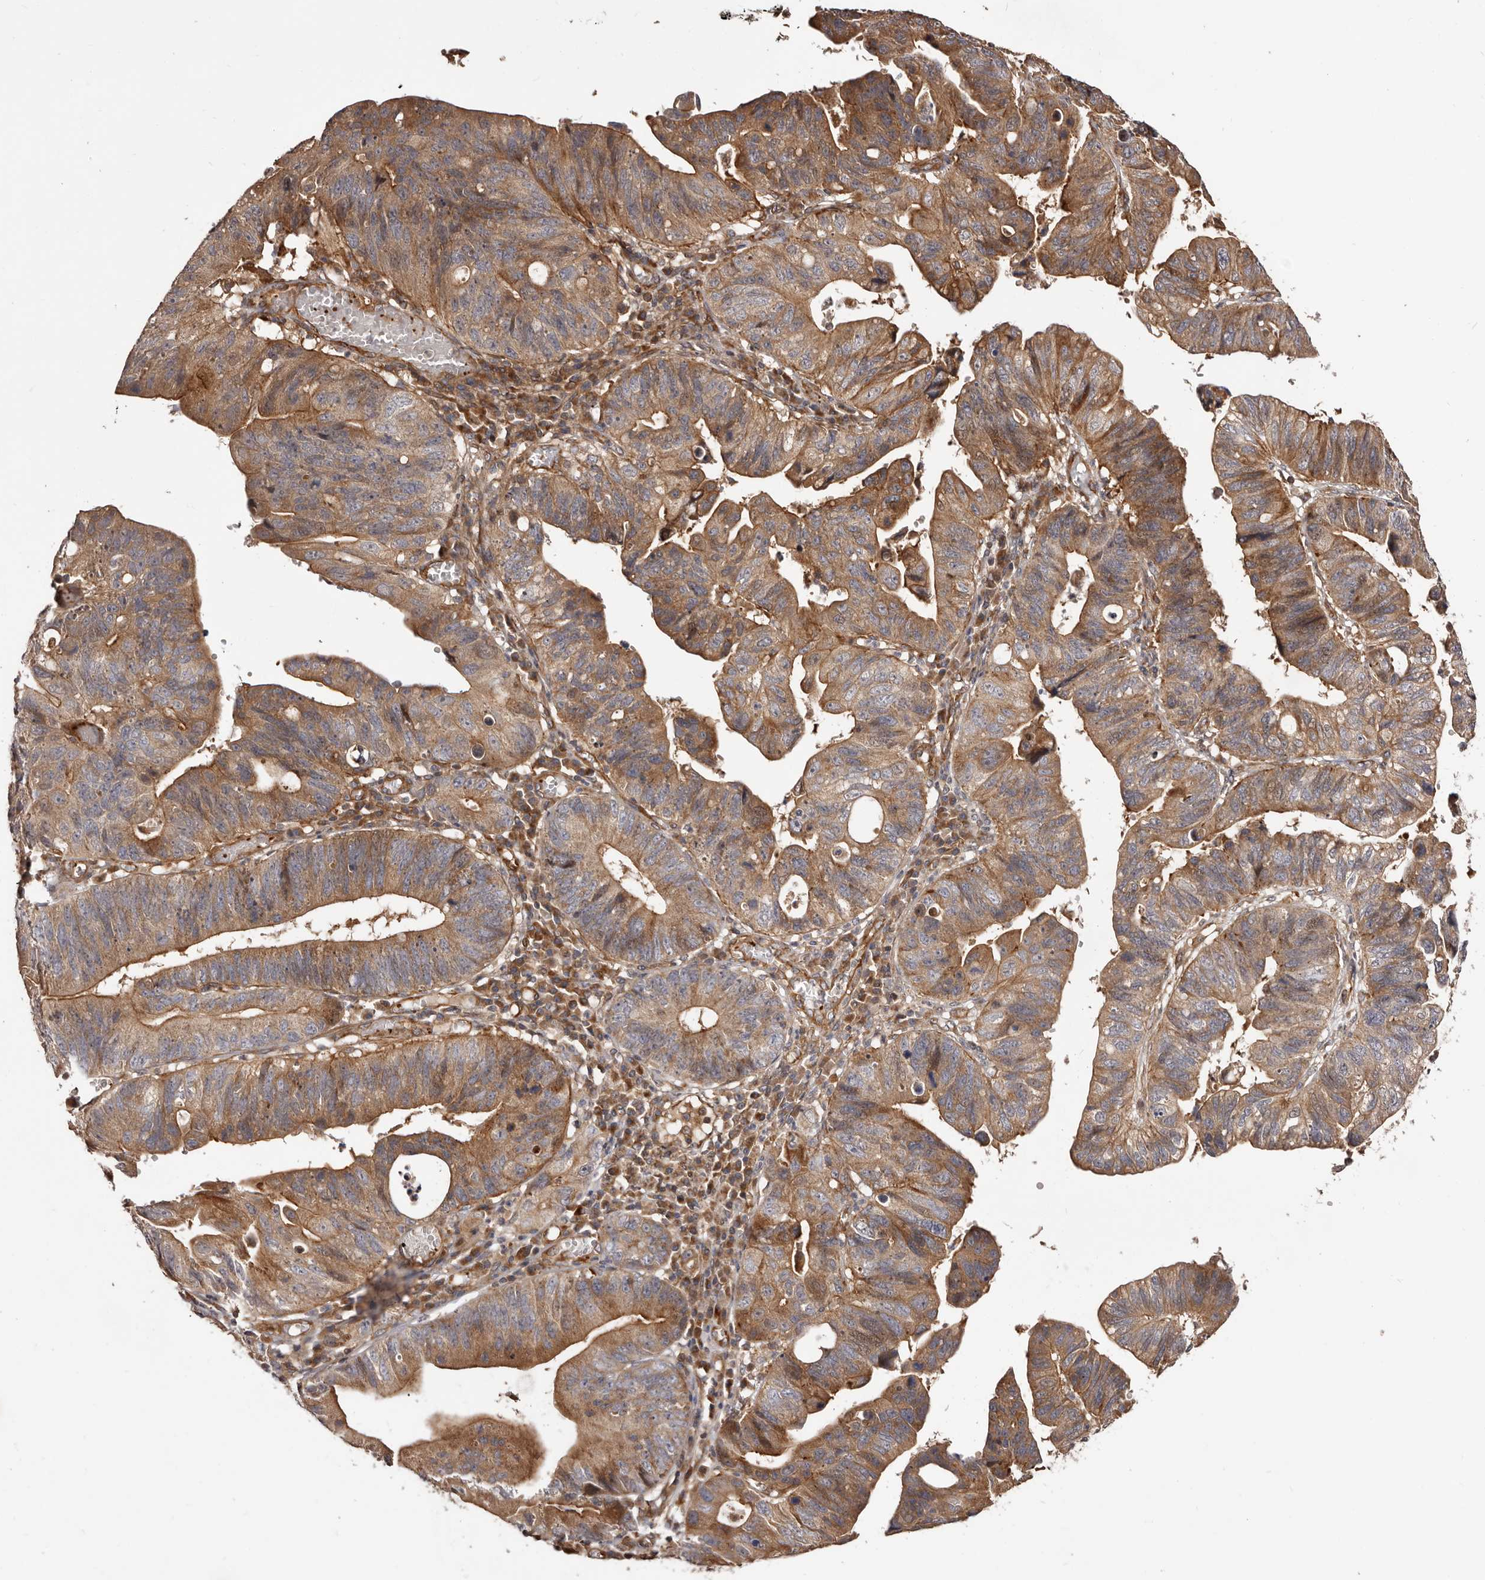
{"staining": {"intensity": "moderate", "quantity": ">75%", "location": "cytoplasmic/membranous"}, "tissue": "stomach cancer", "cell_type": "Tumor cells", "image_type": "cancer", "snomed": [{"axis": "morphology", "description": "Adenocarcinoma, NOS"}, {"axis": "topography", "description": "Stomach"}], "caption": "Immunohistochemistry (DAB) staining of stomach adenocarcinoma demonstrates moderate cytoplasmic/membranous protein positivity in approximately >75% of tumor cells.", "gene": "GTPBP1", "patient": {"sex": "male", "age": 59}}